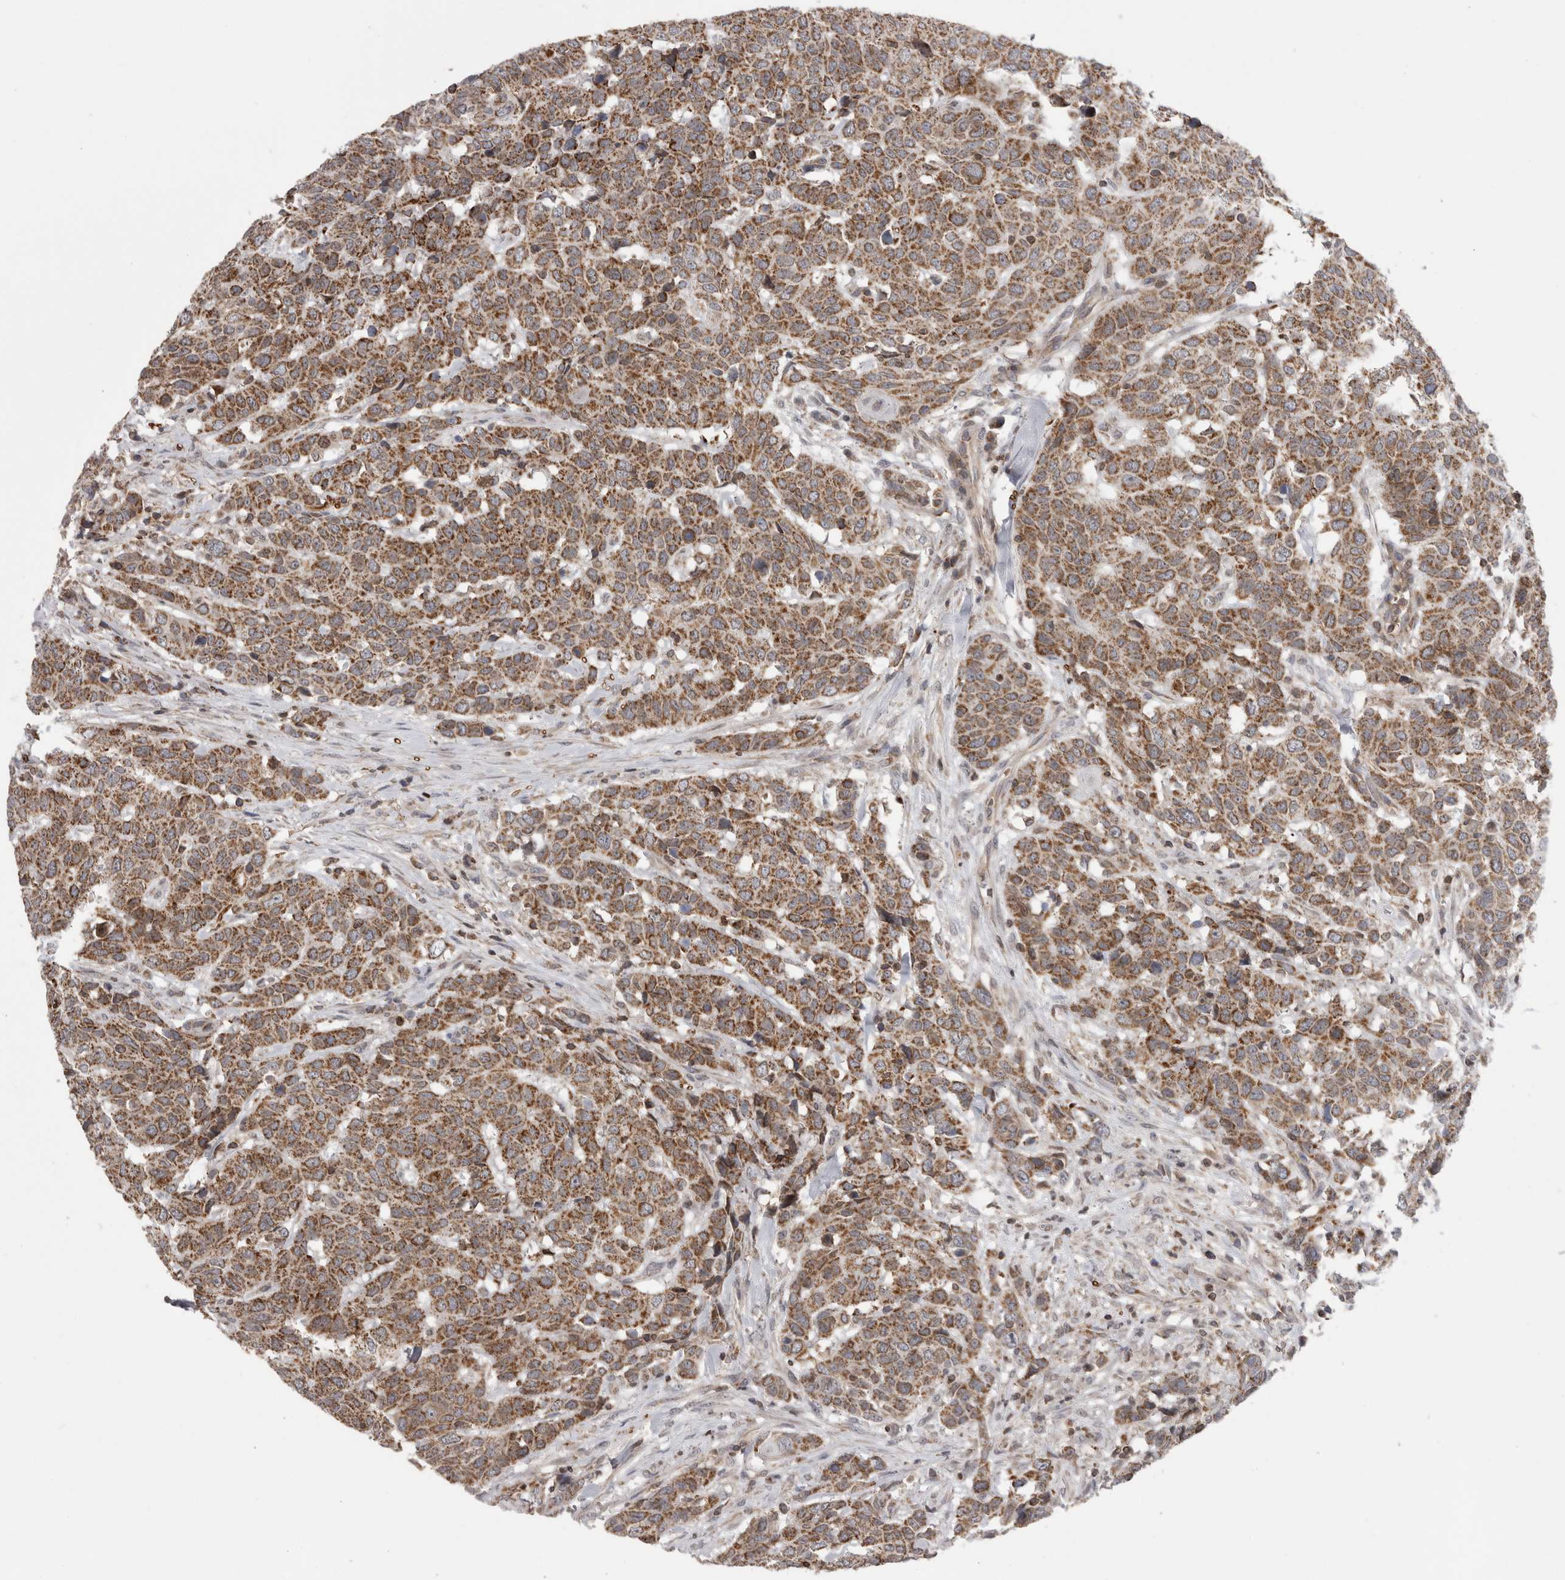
{"staining": {"intensity": "moderate", "quantity": ">75%", "location": "cytoplasmic/membranous"}, "tissue": "head and neck cancer", "cell_type": "Tumor cells", "image_type": "cancer", "snomed": [{"axis": "morphology", "description": "Squamous cell carcinoma, NOS"}, {"axis": "topography", "description": "Head-Neck"}], "caption": "An image showing moderate cytoplasmic/membranous staining in about >75% of tumor cells in squamous cell carcinoma (head and neck), as visualized by brown immunohistochemical staining.", "gene": "DARS2", "patient": {"sex": "male", "age": 66}}